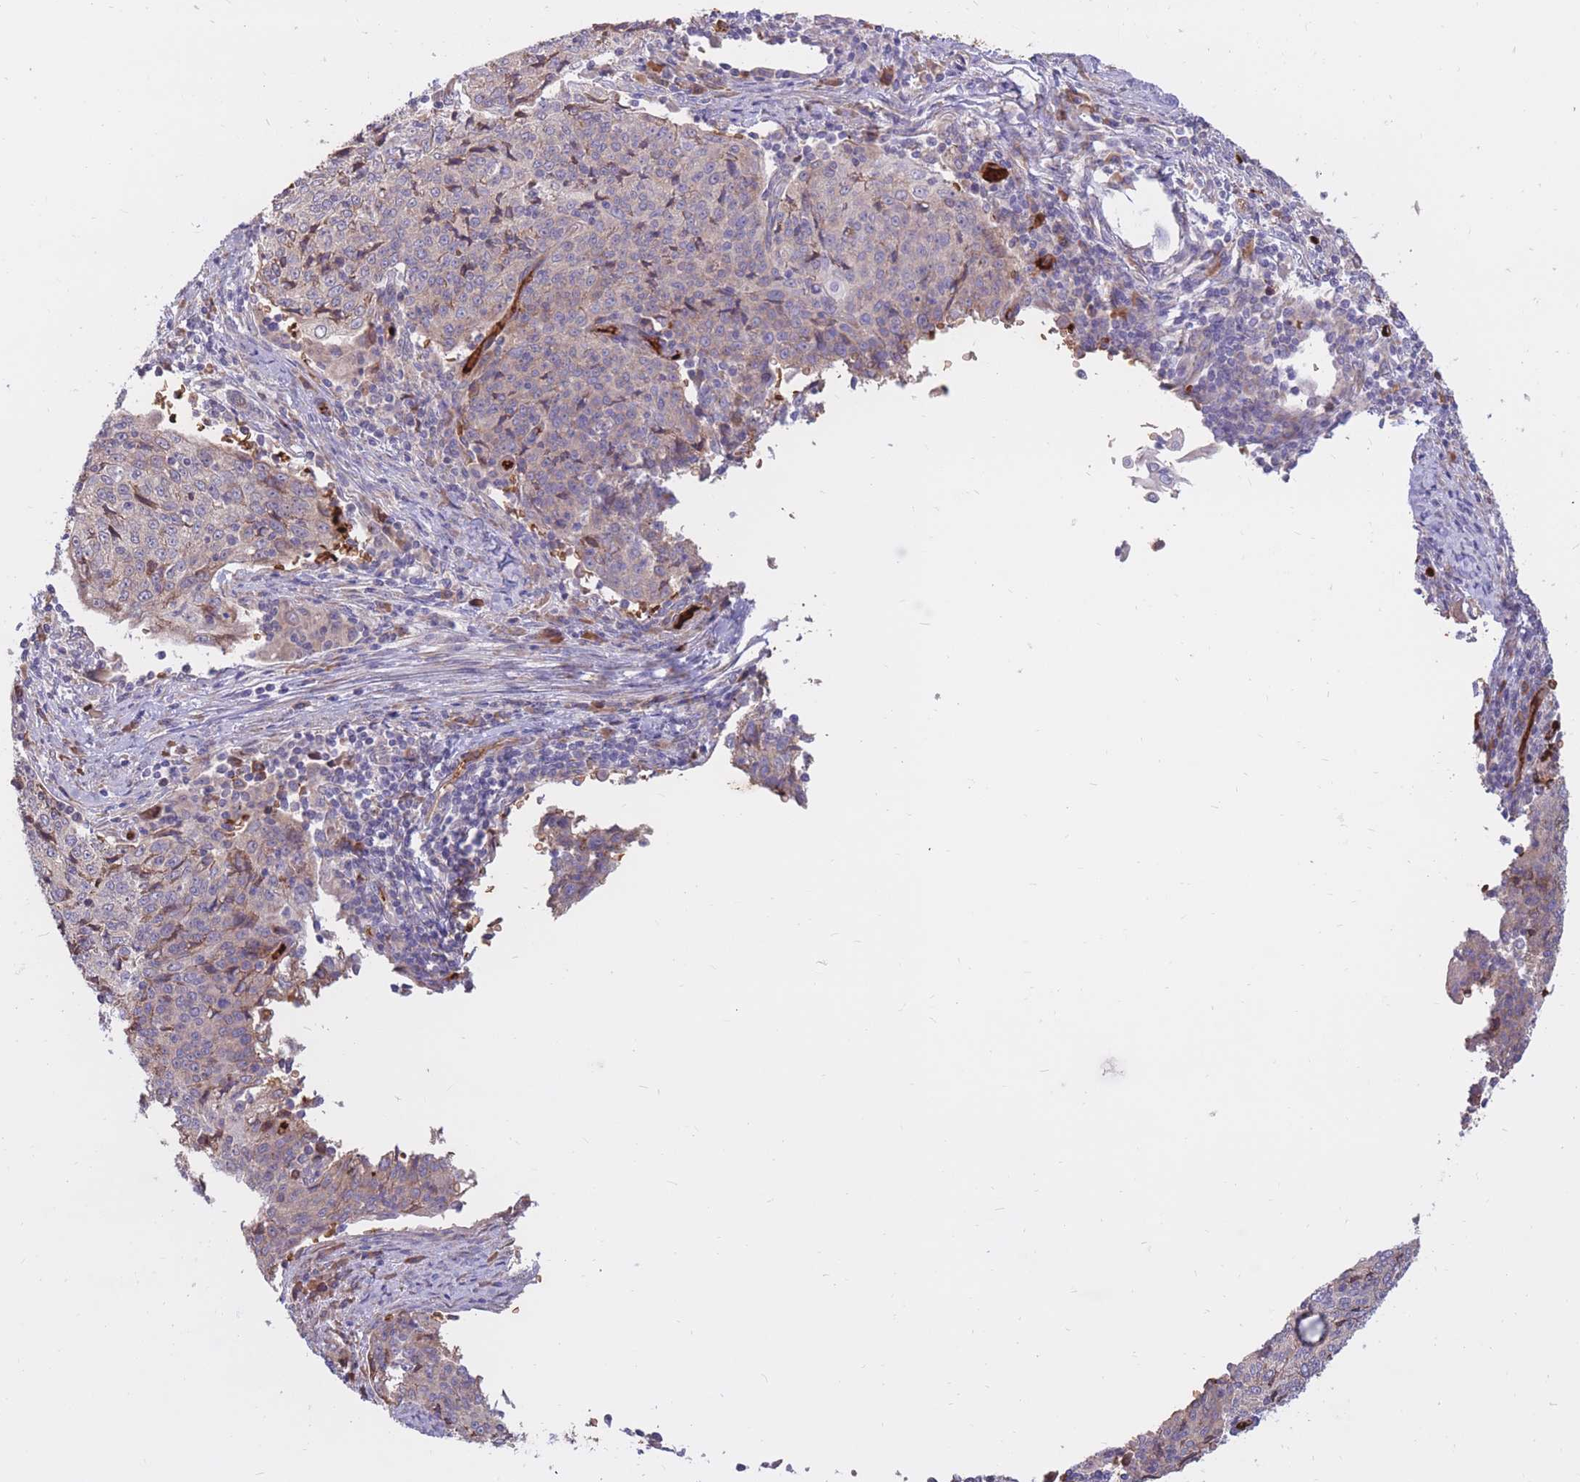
{"staining": {"intensity": "weak", "quantity": "<25%", "location": "cytoplasmic/membranous"}, "tissue": "cervical cancer", "cell_type": "Tumor cells", "image_type": "cancer", "snomed": [{"axis": "morphology", "description": "Squamous cell carcinoma, NOS"}, {"axis": "topography", "description": "Cervix"}], "caption": "This is a micrograph of IHC staining of cervical cancer, which shows no positivity in tumor cells. (Stains: DAB immunohistochemistry with hematoxylin counter stain, Microscopy: brightfield microscopy at high magnification).", "gene": "ATP10D", "patient": {"sex": "female", "age": 48}}